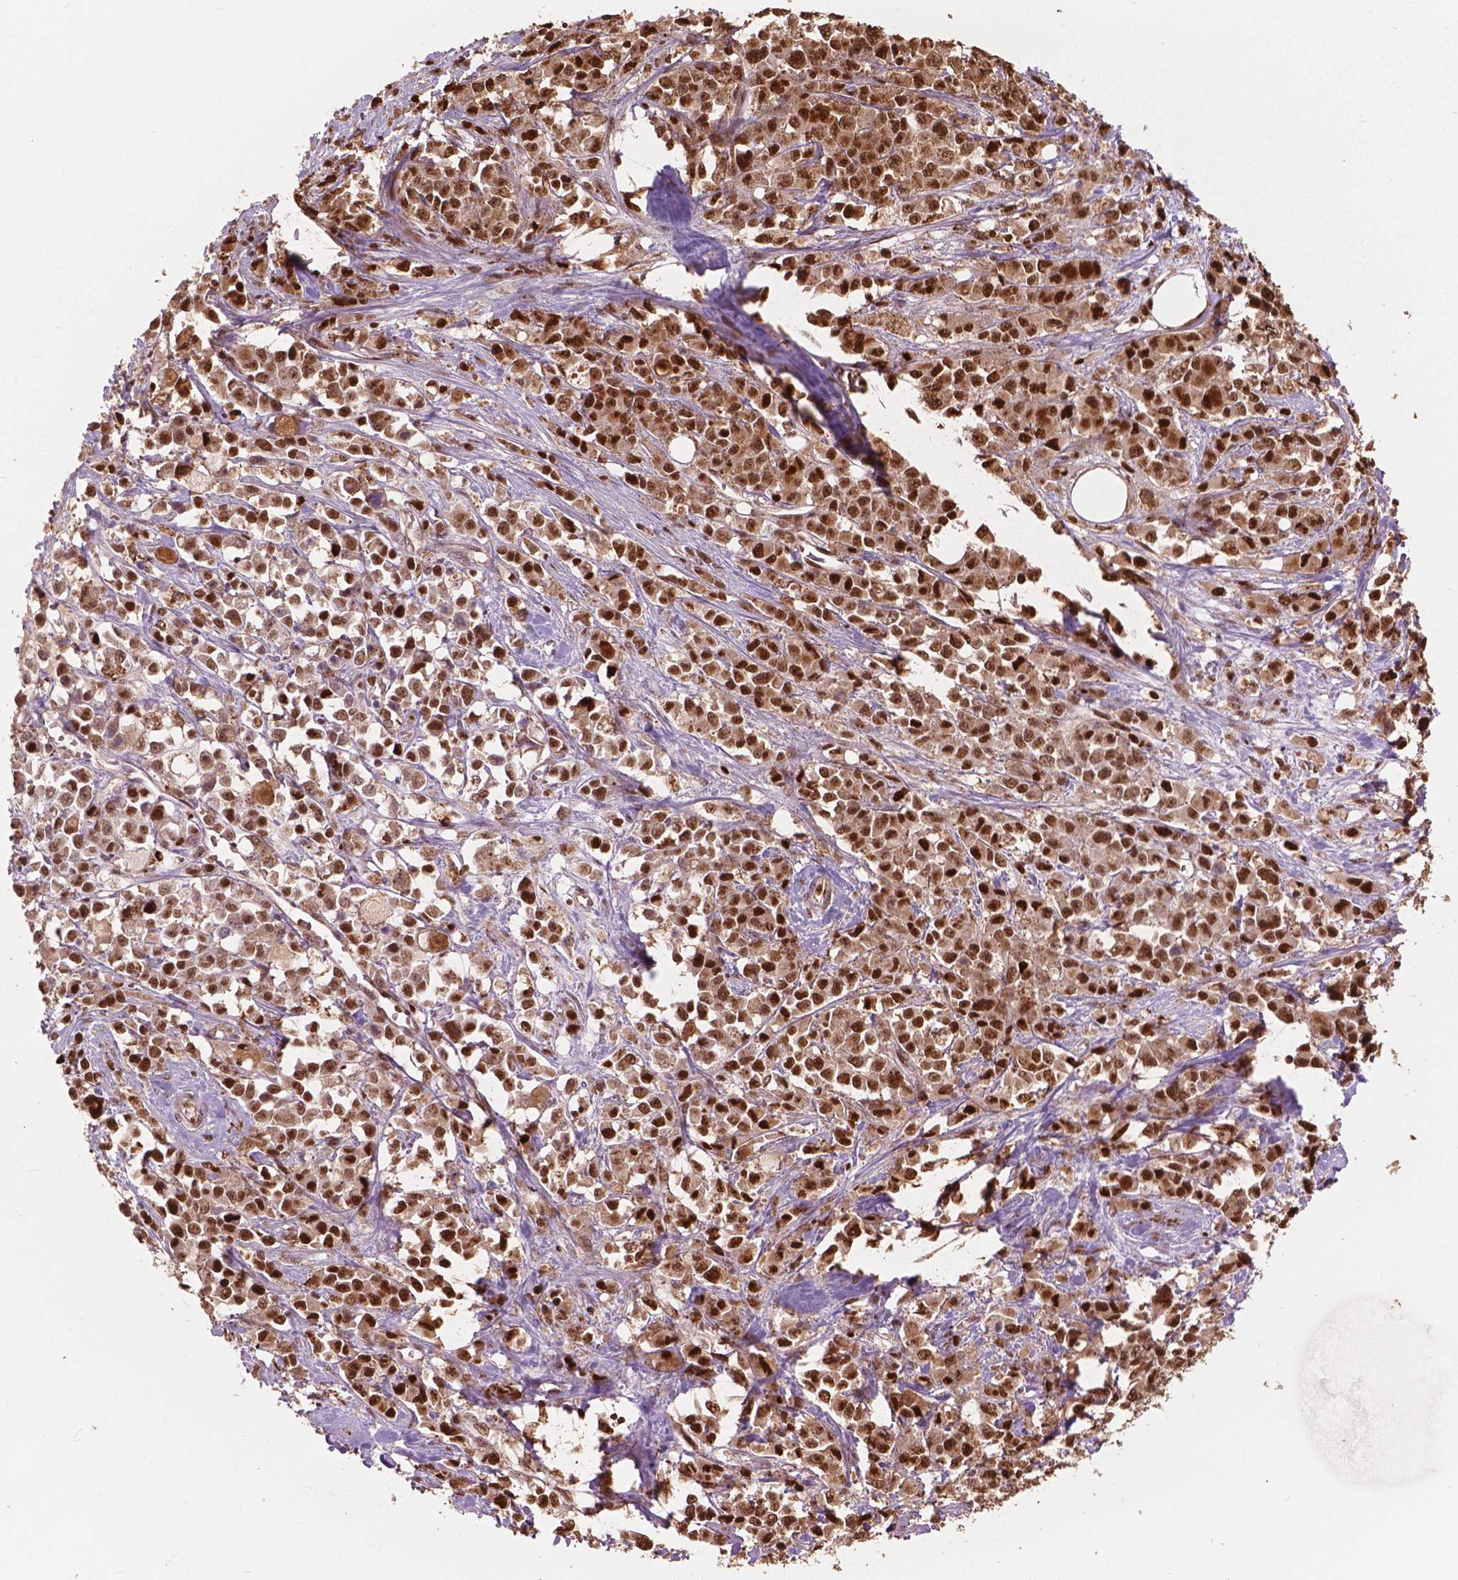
{"staining": {"intensity": "strong", "quantity": ">75%", "location": "nuclear"}, "tissue": "stomach cancer", "cell_type": "Tumor cells", "image_type": "cancer", "snomed": [{"axis": "morphology", "description": "Adenocarcinoma, NOS"}, {"axis": "topography", "description": "Stomach"}], "caption": "This histopathology image demonstrates stomach adenocarcinoma stained with IHC to label a protein in brown. The nuclear of tumor cells show strong positivity for the protein. Nuclei are counter-stained blue.", "gene": "ANP32B", "patient": {"sex": "female", "age": 76}}